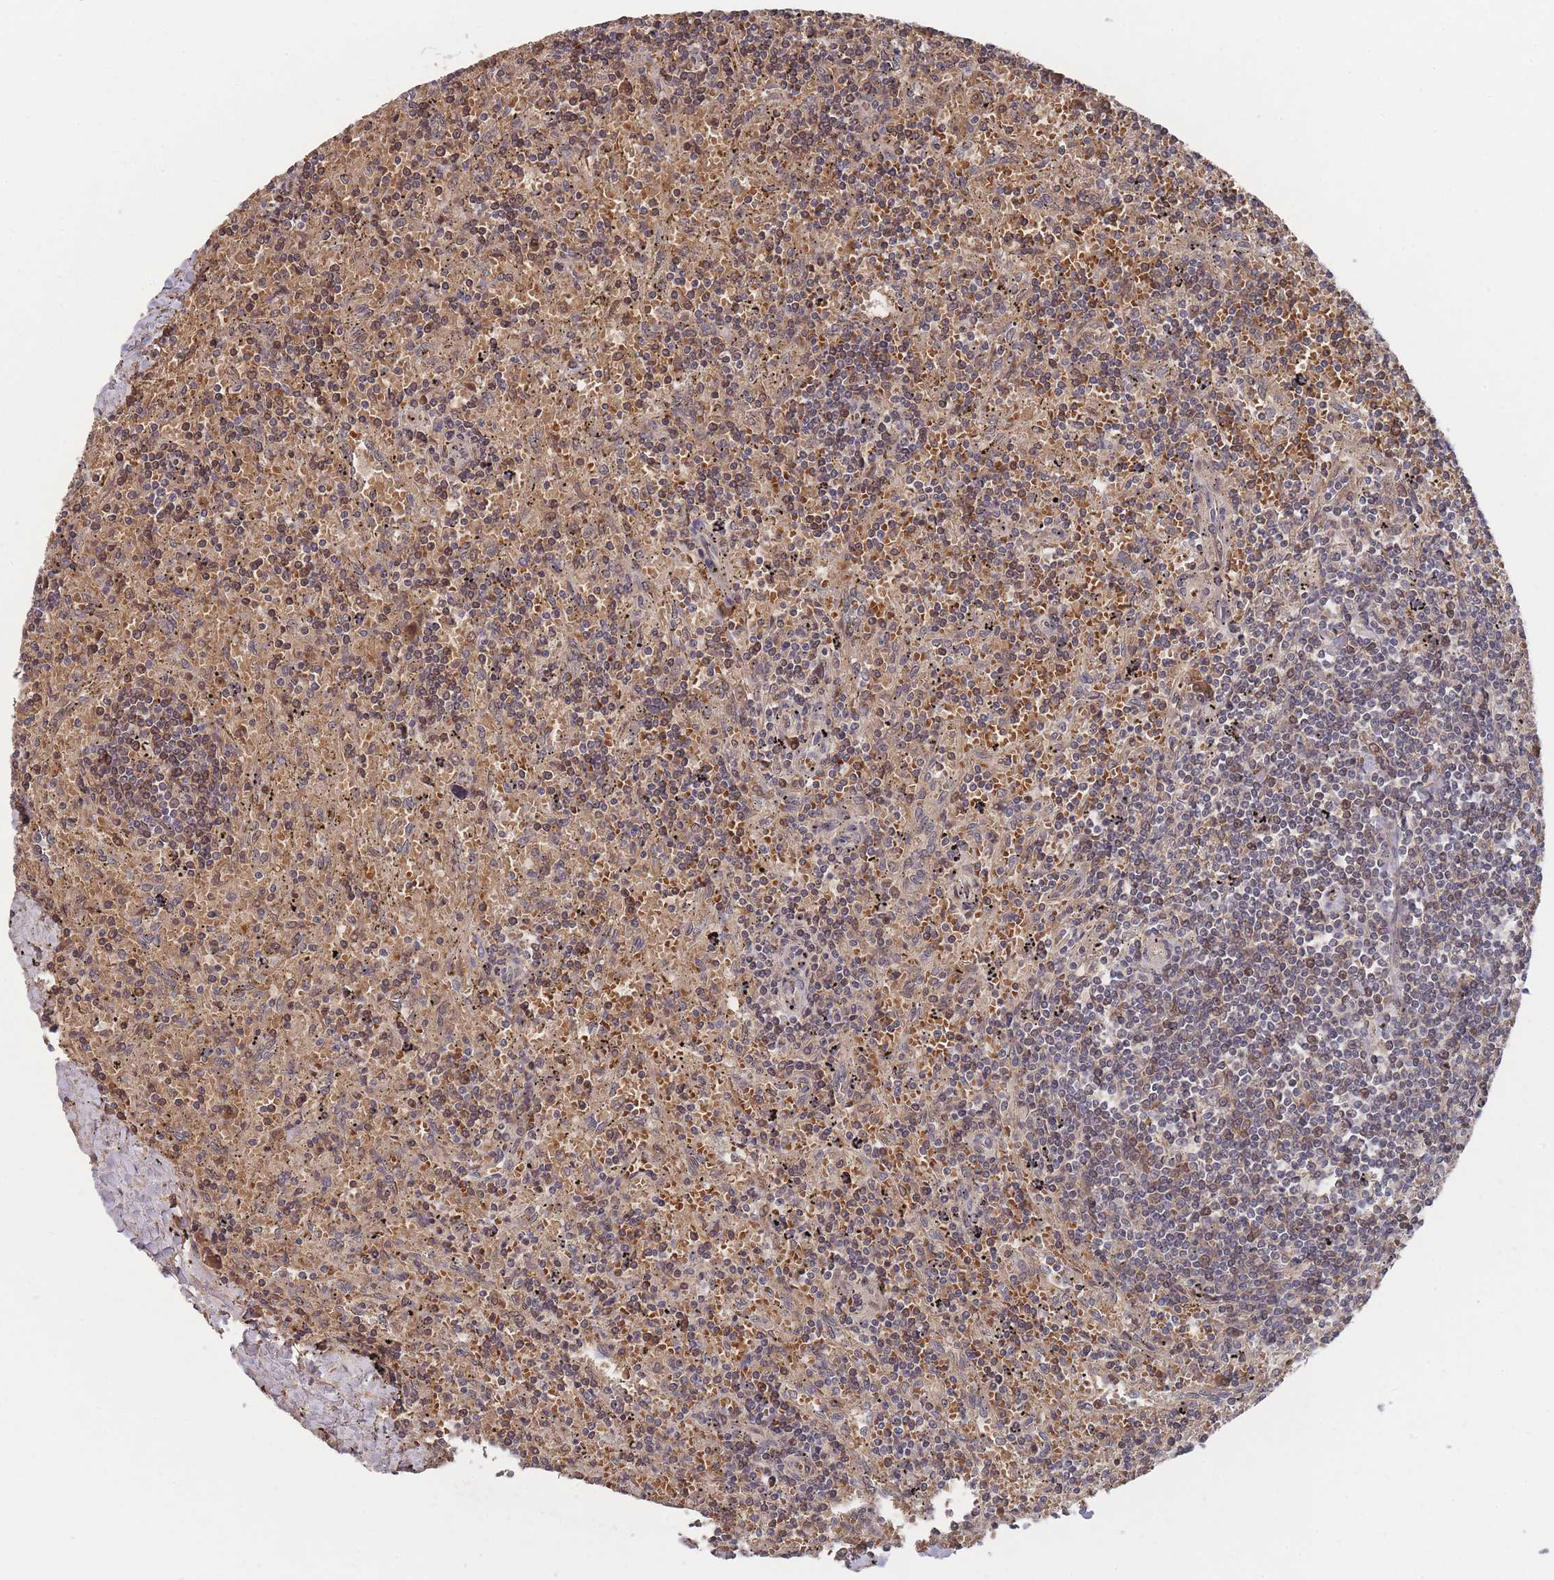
{"staining": {"intensity": "moderate", "quantity": "<25%", "location": "cytoplasmic/membranous"}, "tissue": "lymphoma", "cell_type": "Tumor cells", "image_type": "cancer", "snomed": [{"axis": "morphology", "description": "Malignant lymphoma, non-Hodgkin's type, Low grade"}, {"axis": "topography", "description": "Spleen"}], "caption": "A low amount of moderate cytoplasmic/membranous staining is identified in approximately <25% of tumor cells in lymphoma tissue.", "gene": "SF3B1", "patient": {"sex": "male", "age": 76}}